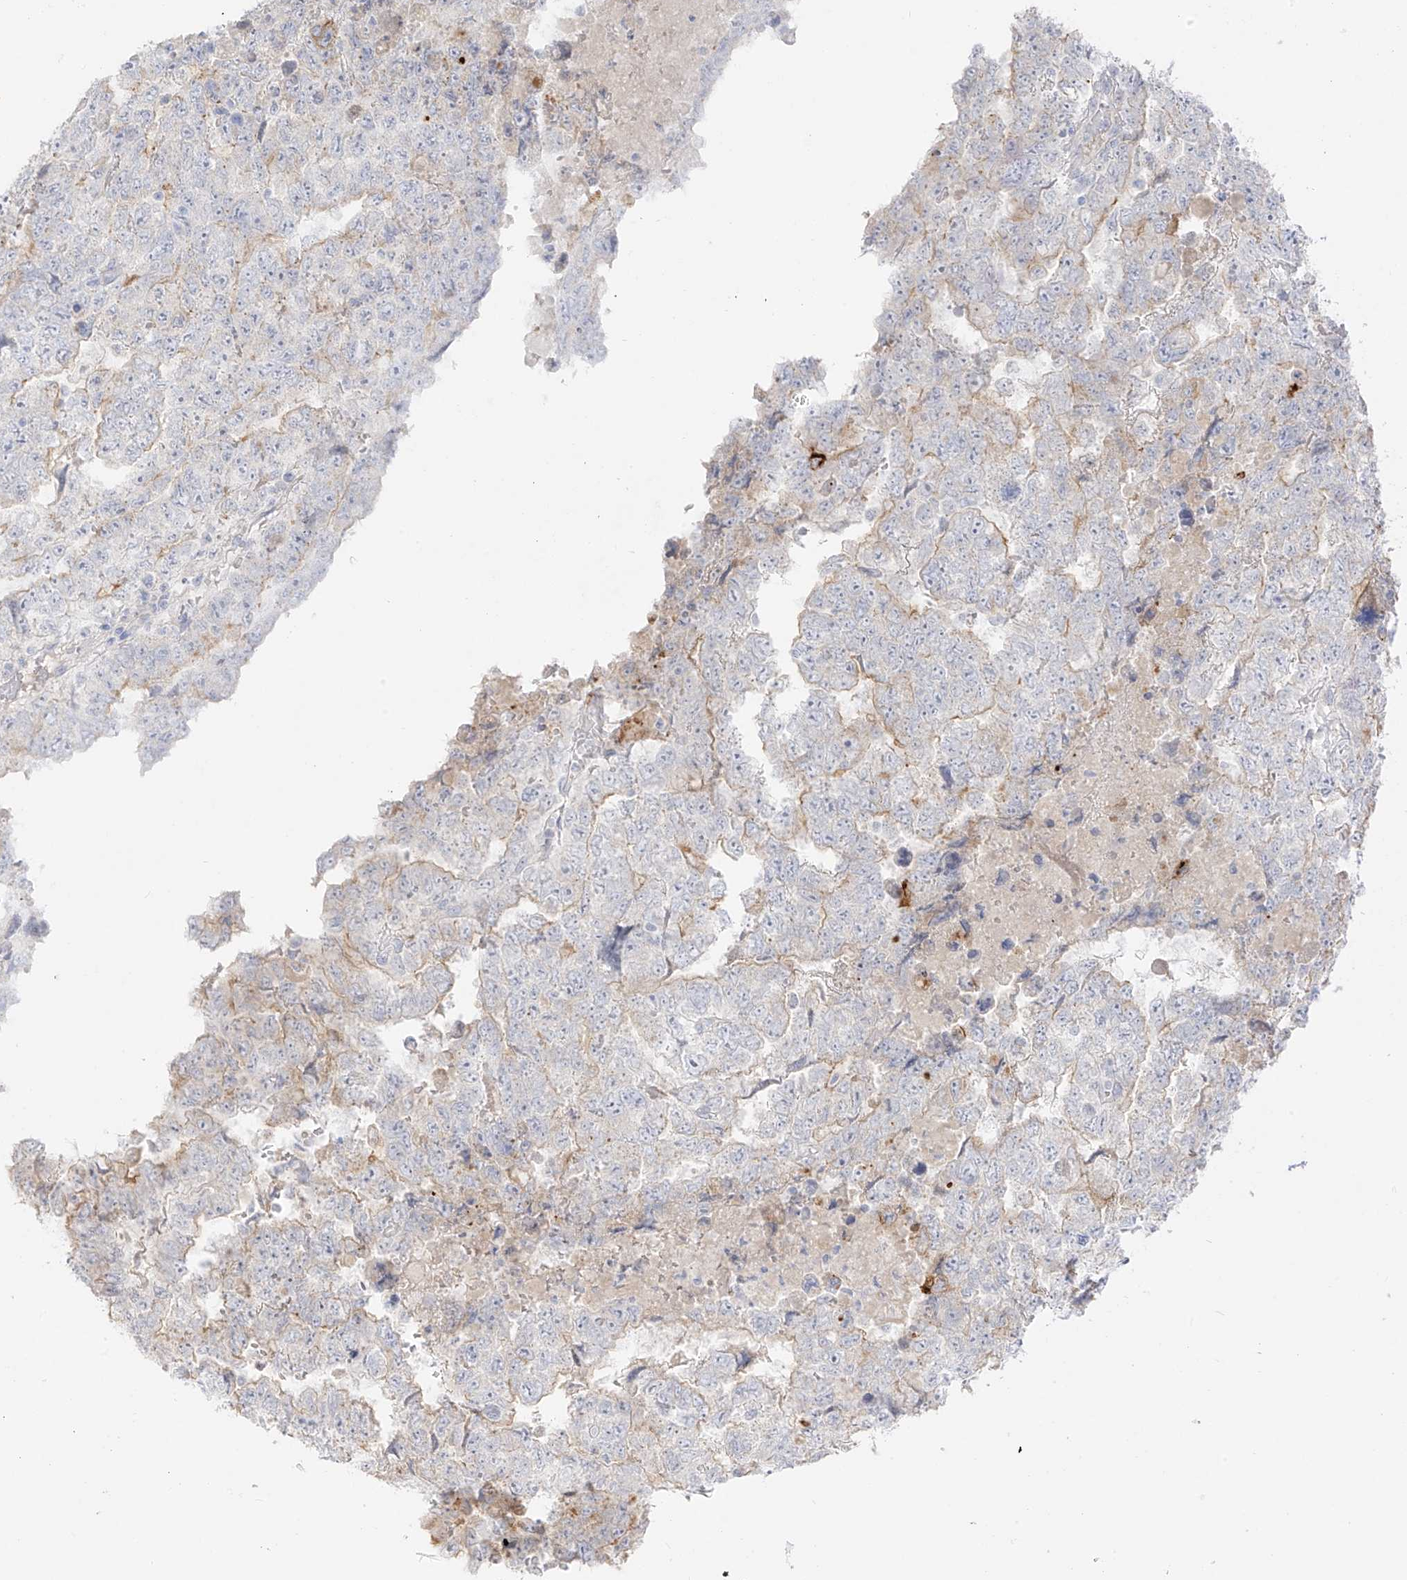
{"staining": {"intensity": "weak", "quantity": "<25%", "location": "cytoplasmic/membranous"}, "tissue": "testis cancer", "cell_type": "Tumor cells", "image_type": "cancer", "snomed": [{"axis": "morphology", "description": "Carcinoma, Embryonal, NOS"}, {"axis": "topography", "description": "Testis"}], "caption": "High power microscopy micrograph of an immunohistochemistry image of testis cancer, revealing no significant expression in tumor cells.", "gene": "C11orf87", "patient": {"sex": "male", "age": 36}}